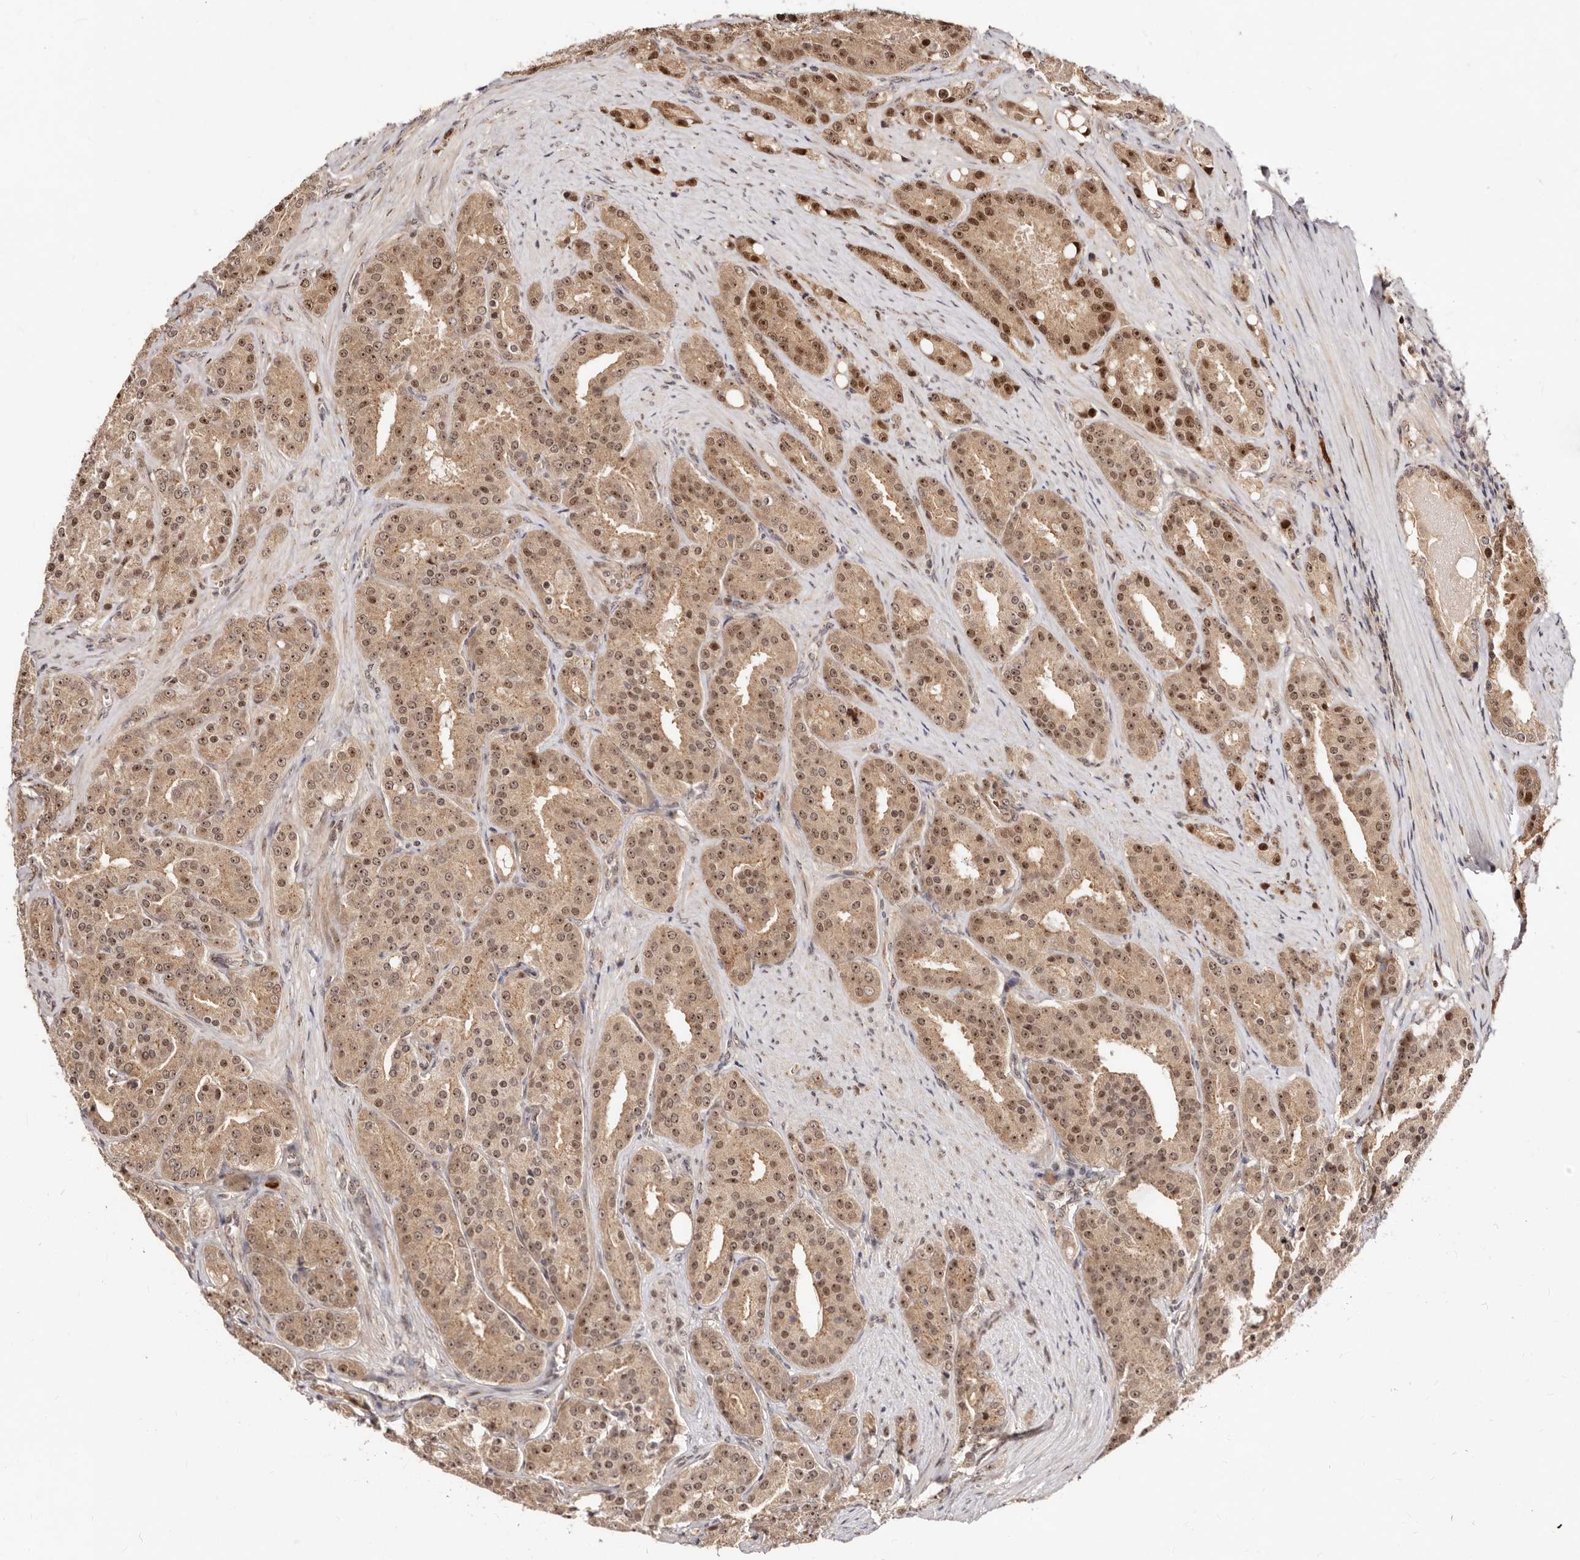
{"staining": {"intensity": "moderate", "quantity": ">75%", "location": "cytoplasmic/membranous,nuclear"}, "tissue": "prostate cancer", "cell_type": "Tumor cells", "image_type": "cancer", "snomed": [{"axis": "morphology", "description": "Adenocarcinoma, High grade"}, {"axis": "topography", "description": "Prostate"}], "caption": "A high-resolution micrograph shows immunohistochemistry staining of prostate cancer, which displays moderate cytoplasmic/membranous and nuclear staining in approximately >75% of tumor cells.", "gene": "APOL6", "patient": {"sex": "male", "age": 60}}